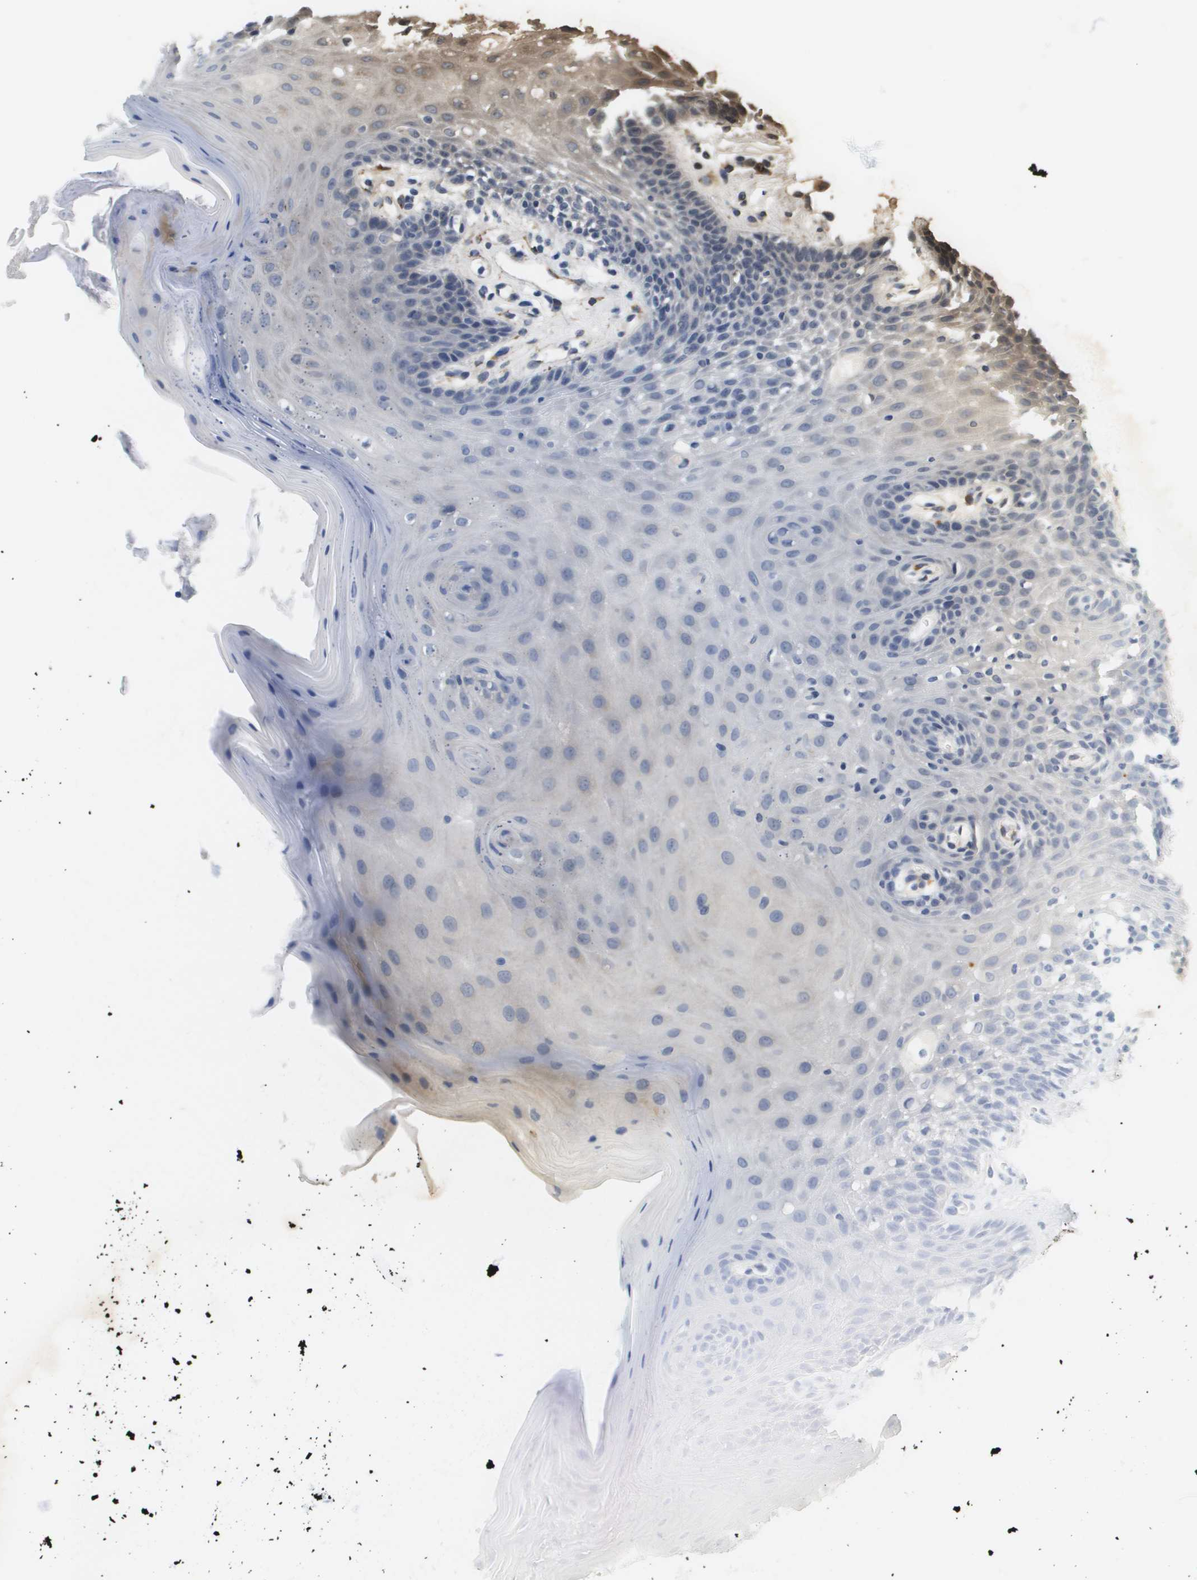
{"staining": {"intensity": "negative", "quantity": "none", "location": "none"}, "tissue": "oral mucosa", "cell_type": "Squamous epithelial cells", "image_type": "normal", "snomed": [{"axis": "morphology", "description": "Normal tissue, NOS"}, {"axis": "morphology", "description": "Squamous cell carcinoma, NOS"}, {"axis": "topography", "description": "Oral tissue"}, {"axis": "topography", "description": "Head-Neck"}], "caption": "DAB (3,3'-diaminobenzidine) immunohistochemical staining of normal oral mucosa demonstrates no significant staining in squamous epithelial cells.", "gene": "ST3GAL2", "patient": {"sex": "male", "age": 71}}